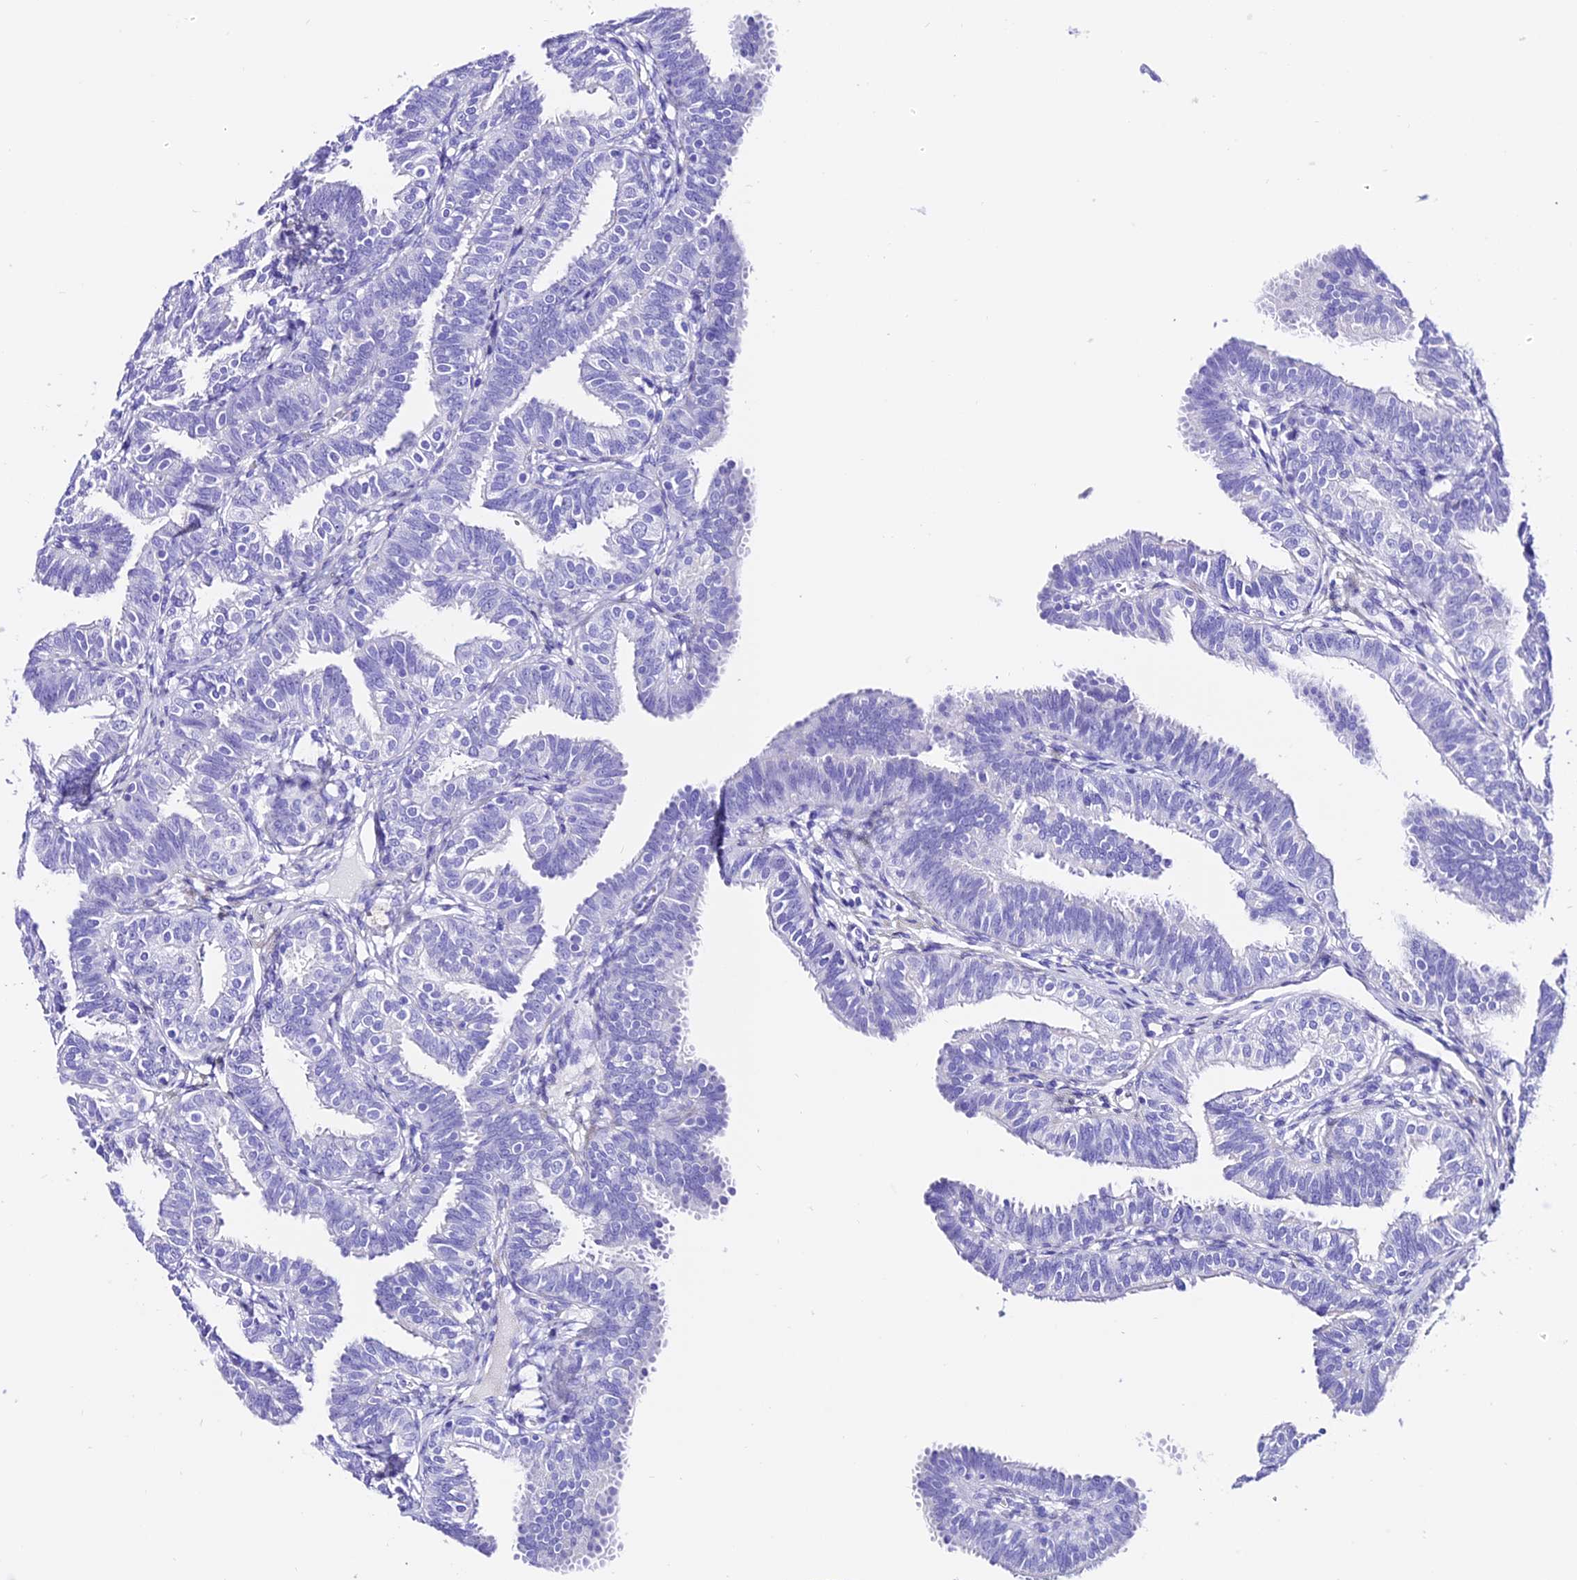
{"staining": {"intensity": "negative", "quantity": "none", "location": "none"}, "tissue": "fallopian tube", "cell_type": "Glandular cells", "image_type": "normal", "snomed": [{"axis": "morphology", "description": "Normal tissue, NOS"}, {"axis": "topography", "description": "Fallopian tube"}], "caption": "DAB (3,3'-diaminobenzidine) immunohistochemical staining of normal fallopian tube shows no significant expression in glandular cells. (DAB immunohistochemistry visualized using brightfield microscopy, high magnification).", "gene": "TRMT44", "patient": {"sex": "female", "age": 35}}